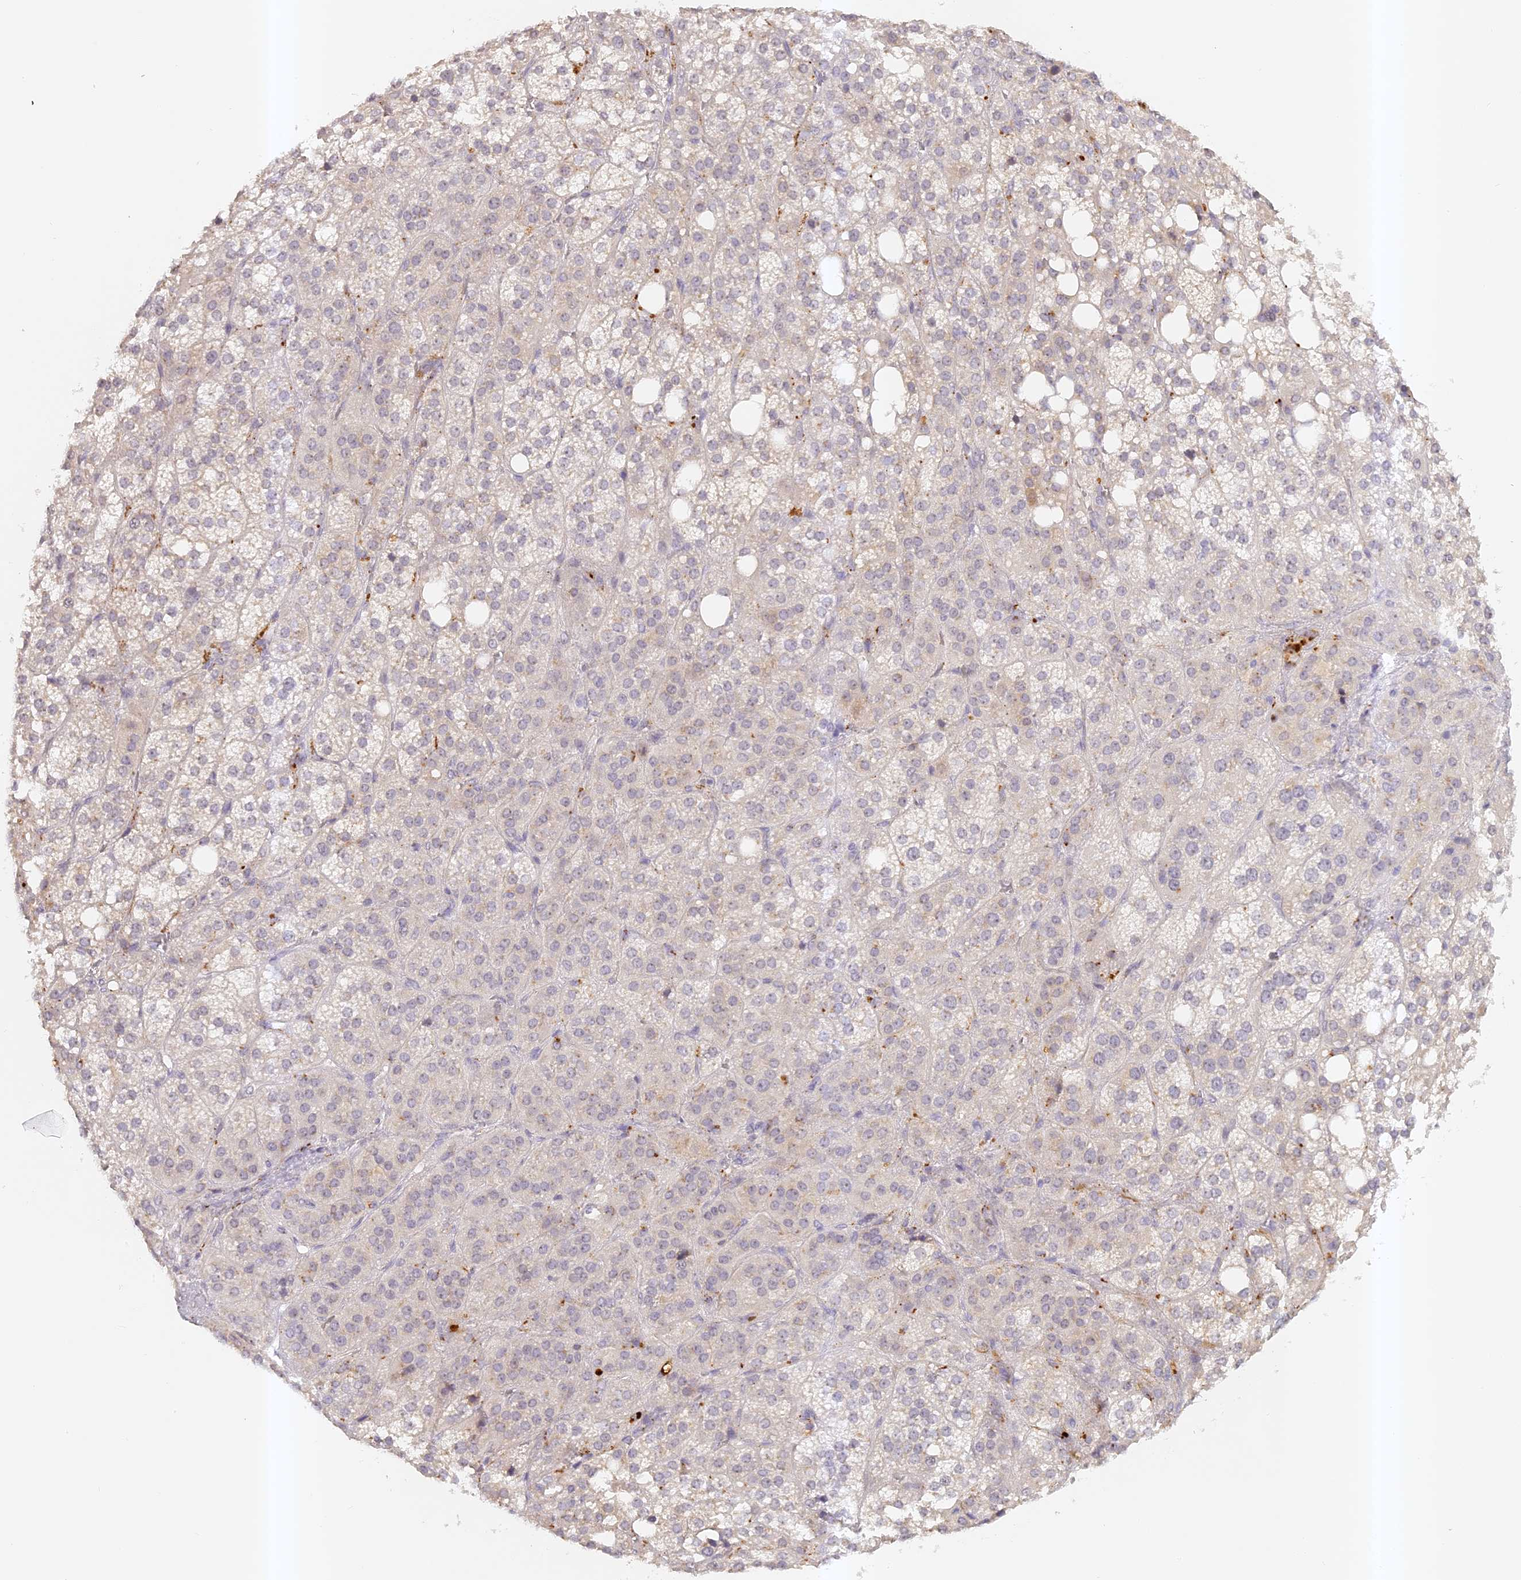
{"staining": {"intensity": "moderate", "quantity": "25%-75%", "location": "cytoplasmic/membranous"}, "tissue": "adrenal gland", "cell_type": "Glandular cells", "image_type": "normal", "snomed": [{"axis": "morphology", "description": "Normal tissue, NOS"}, {"axis": "topography", "description": "Adrenal gland"}], "caption": "Human adrenal gland stained with a brown dye shows moderate cytoplasmic/membranous positive staining in approximately 25%-75% of glandular cells.", "gene": "ELL3", "patient": {"sex": "female", "age": 59}}